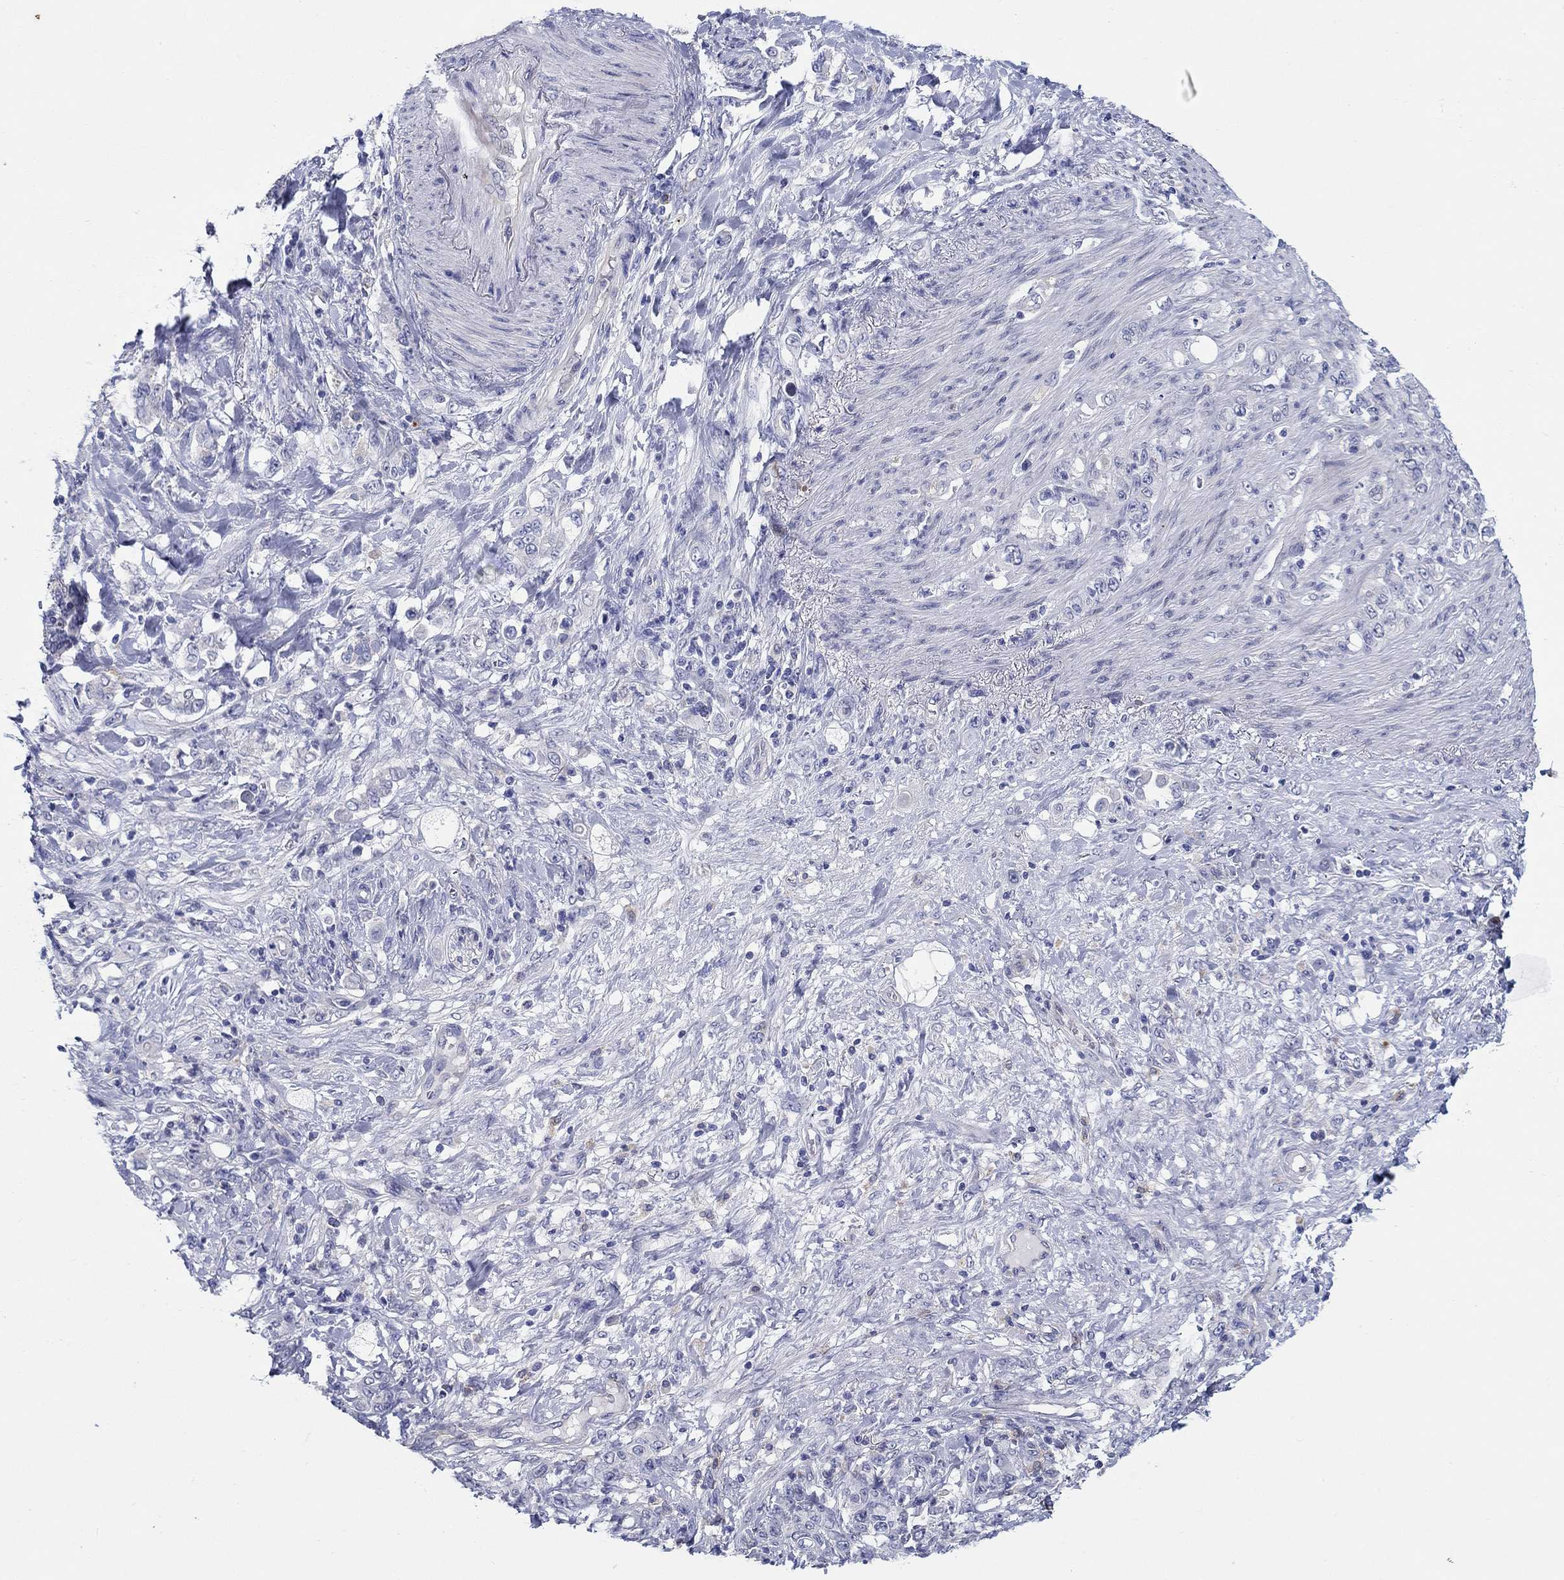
{"staining": {"intensity": "negative", "quantity": "none", "location": "none"}, "tissue": "stomach cancer", "cell_type": "Tumor cells", "image_type": "cancer", "snomed": [{"axis": "morphology", "description": "Adenocarcinoma, NOS"}, {"axis": "topography", "description": "Stomach"}], "caption": "This is an IHC micrograph of human stomach adenocarcinoma. There is no expression in tumor cells.", "gene": "RAP1GAP", "patient": {"sex": "female", "age": 79}}